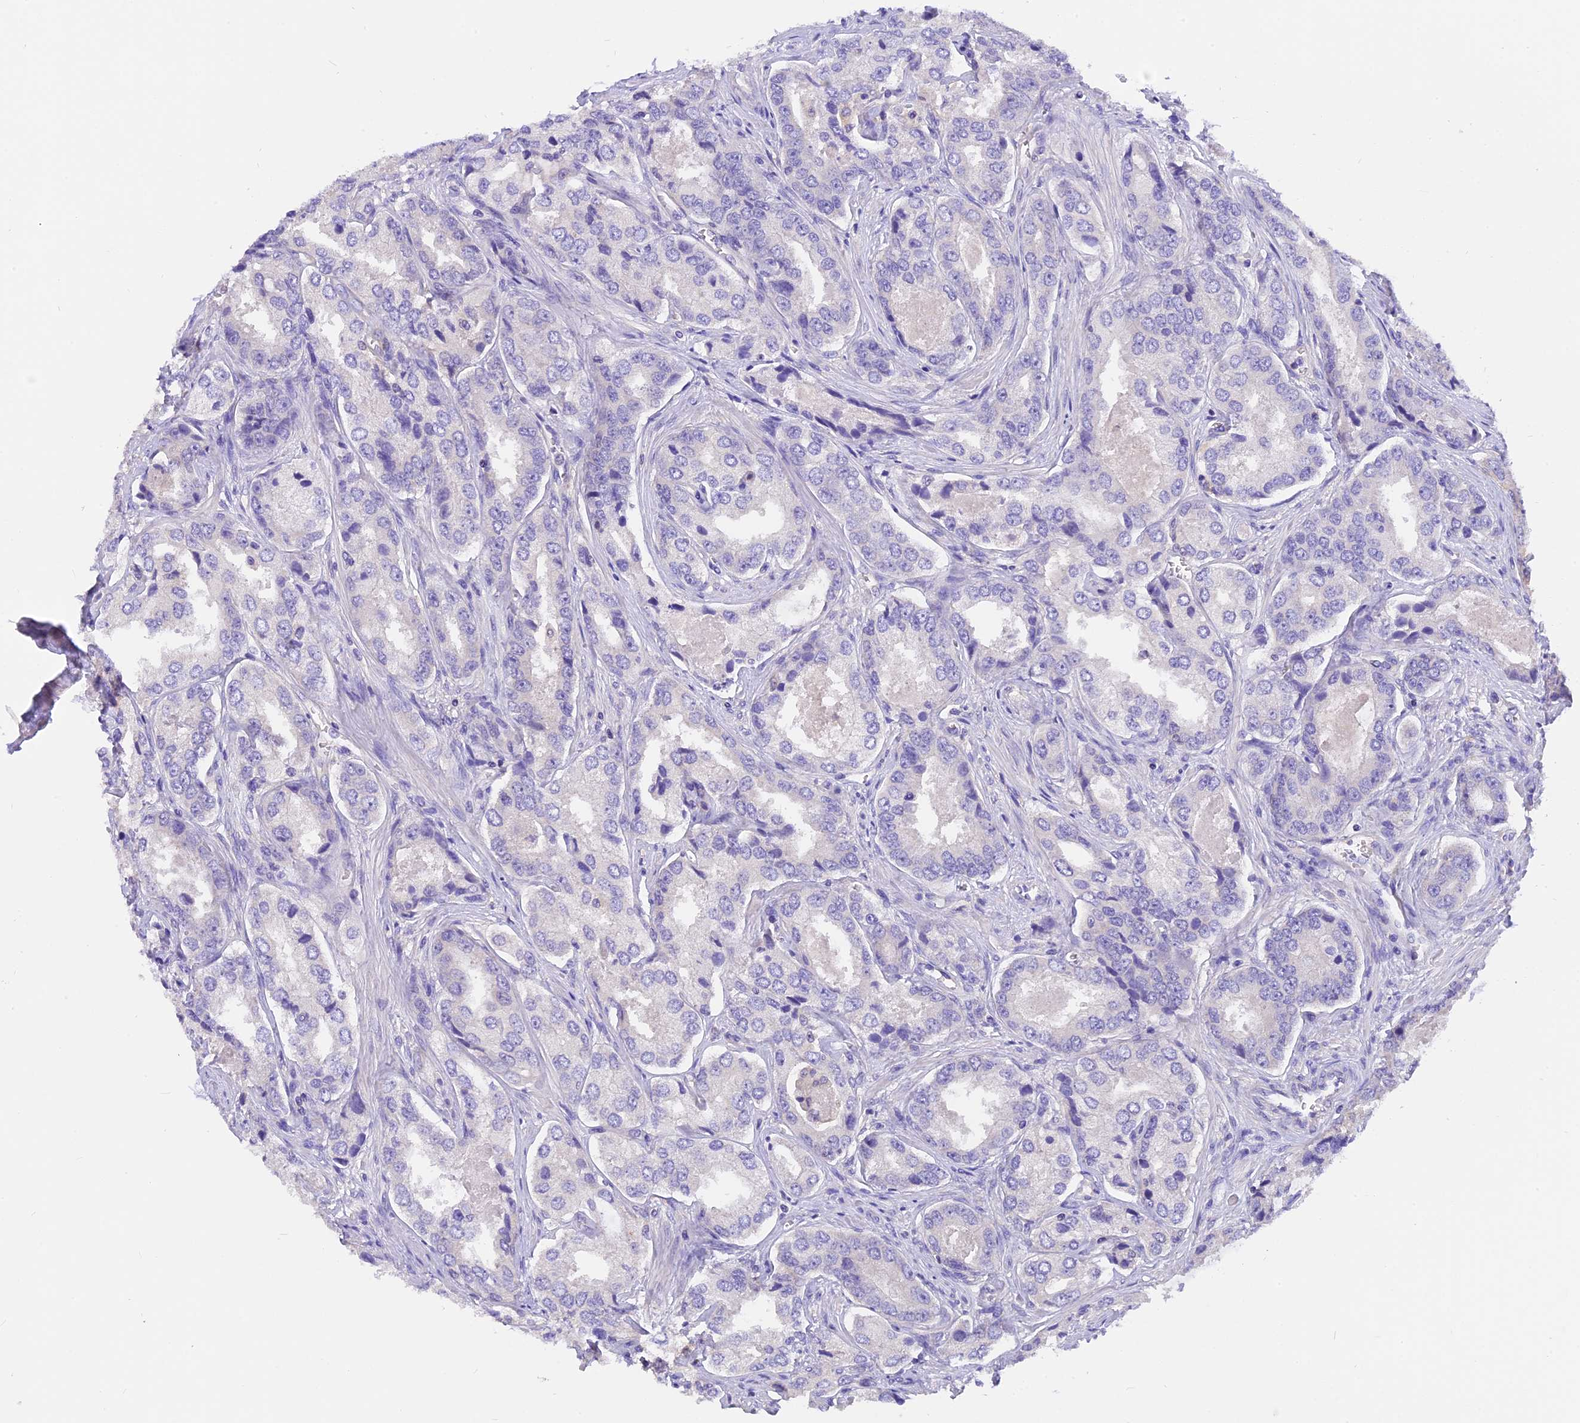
{"staining": {"intensity": "negative", "quantity": "none", "location": "none"}, "tissue": "prostate cancer", "cell_type": "Tumor cells", "image_type": "cancer", "snomed": [{"axis": "morphology", "description": "Adenocarcinoma, Low grade"}, {"axis": "topography", "description": "Prostate"}], "caption": "DAB (3,3'-diaminobenzidine) immunohistochemical staining of human low-grade adenocarcinoma (prostate) demonstrates no significant staining in tumor cells. (DAB immunohistochemistry (IHC) with hematoxylin counter stain).", "gene": "AP3B2", "patient": {"sex": "male", "age": 68}}